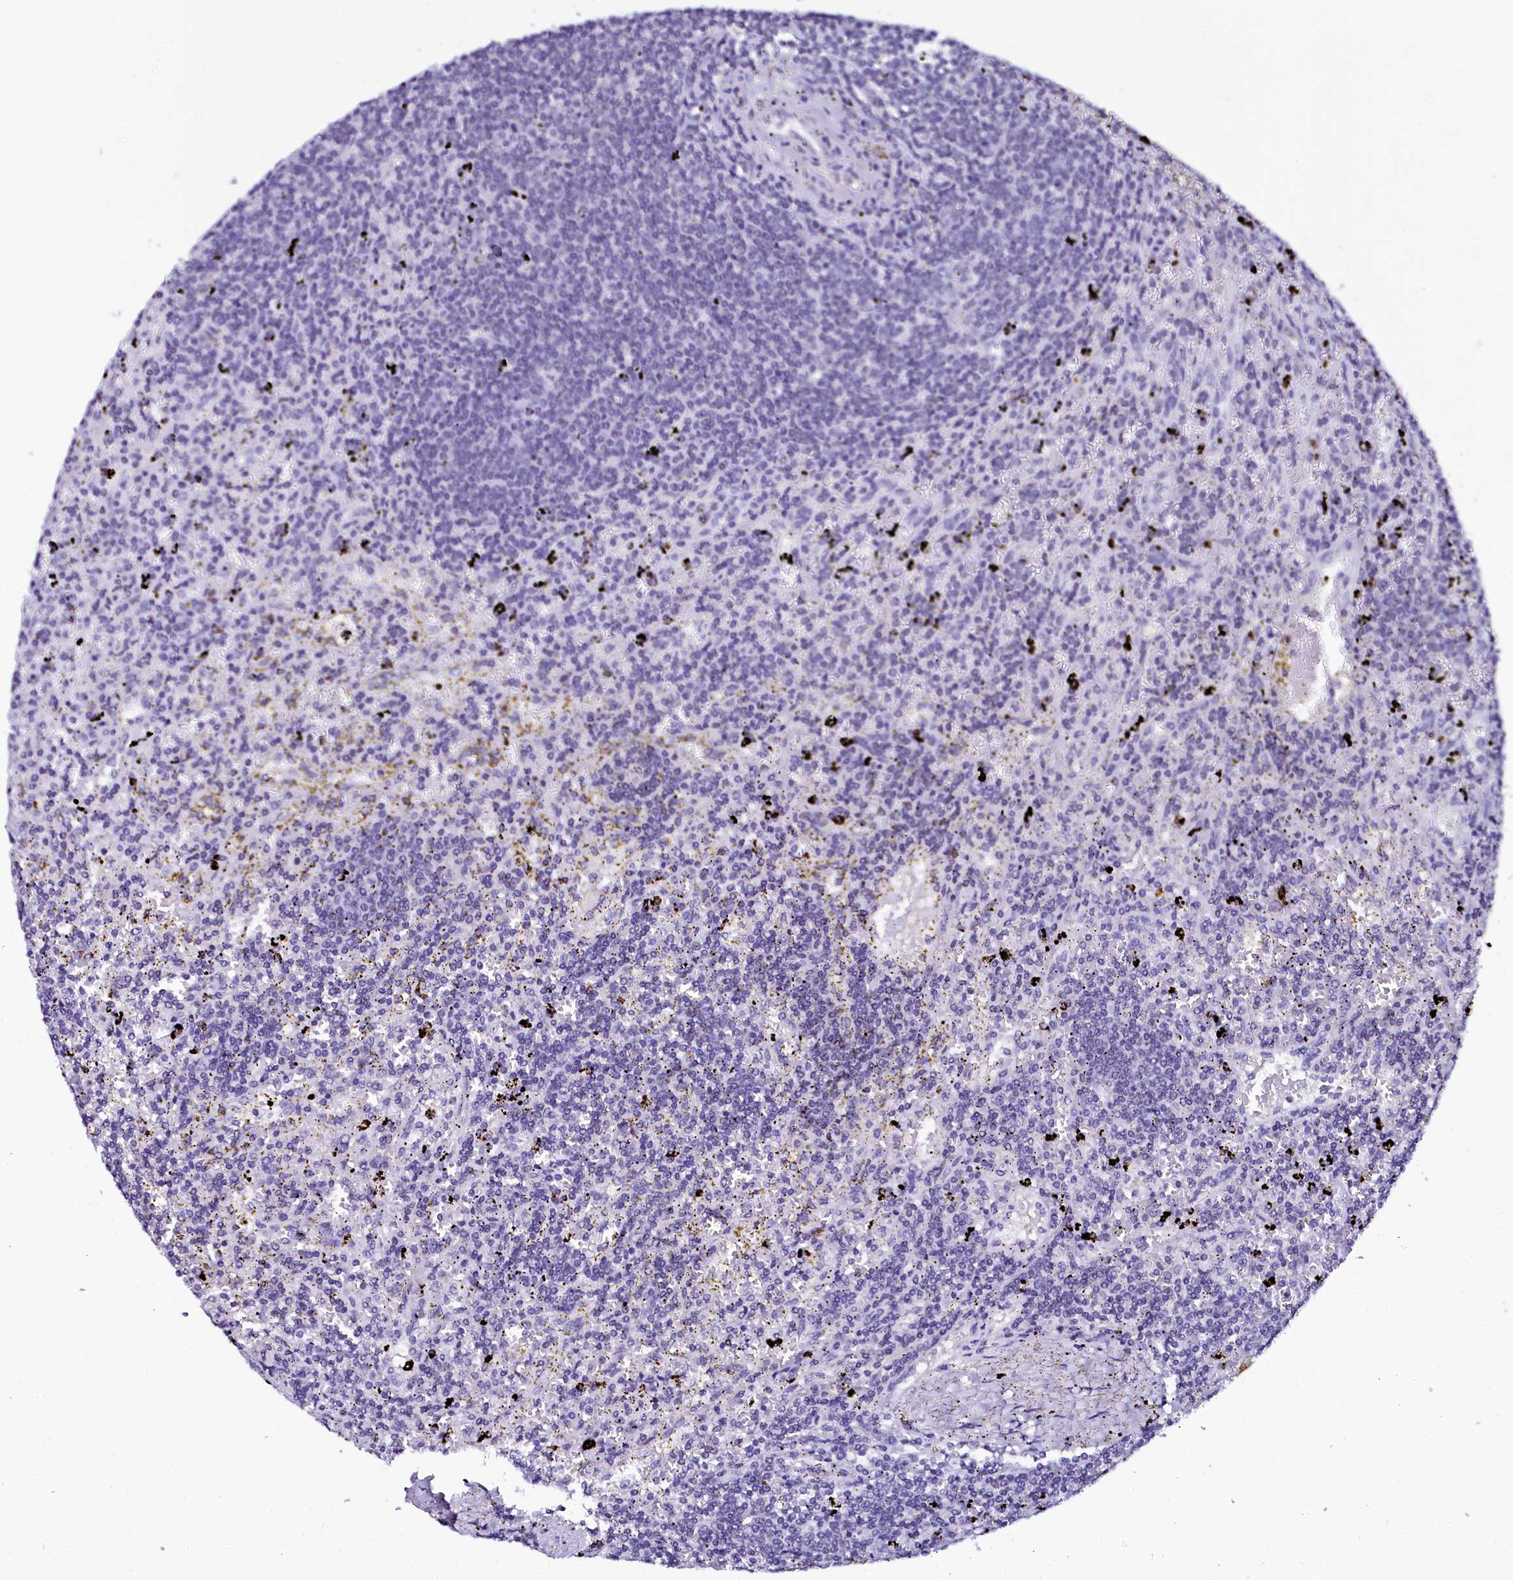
{"staining": {"intensity": "negative", "quantity": "none", "location": "none"}, "tissue": "lymphoma", "cell_type": "Tumor cells", "image_type": "cancer", "snomed": [{"axis": "morphology", "description": "Malignant lymphoma, non-Hodgkin's type, Low grade"}, {"axis": "topography", "description": "Spleen"}], "caption": "DAB immunohistochemical staining of human lymphoma reveals no significant staining in tumor cells. (Stains: DAB IHC with hematoxylin counter stain, Microscopy: brightfield microscopy at high magnification).", "gene": "SORD", "patient": {"sex": "male", "age": 76}}